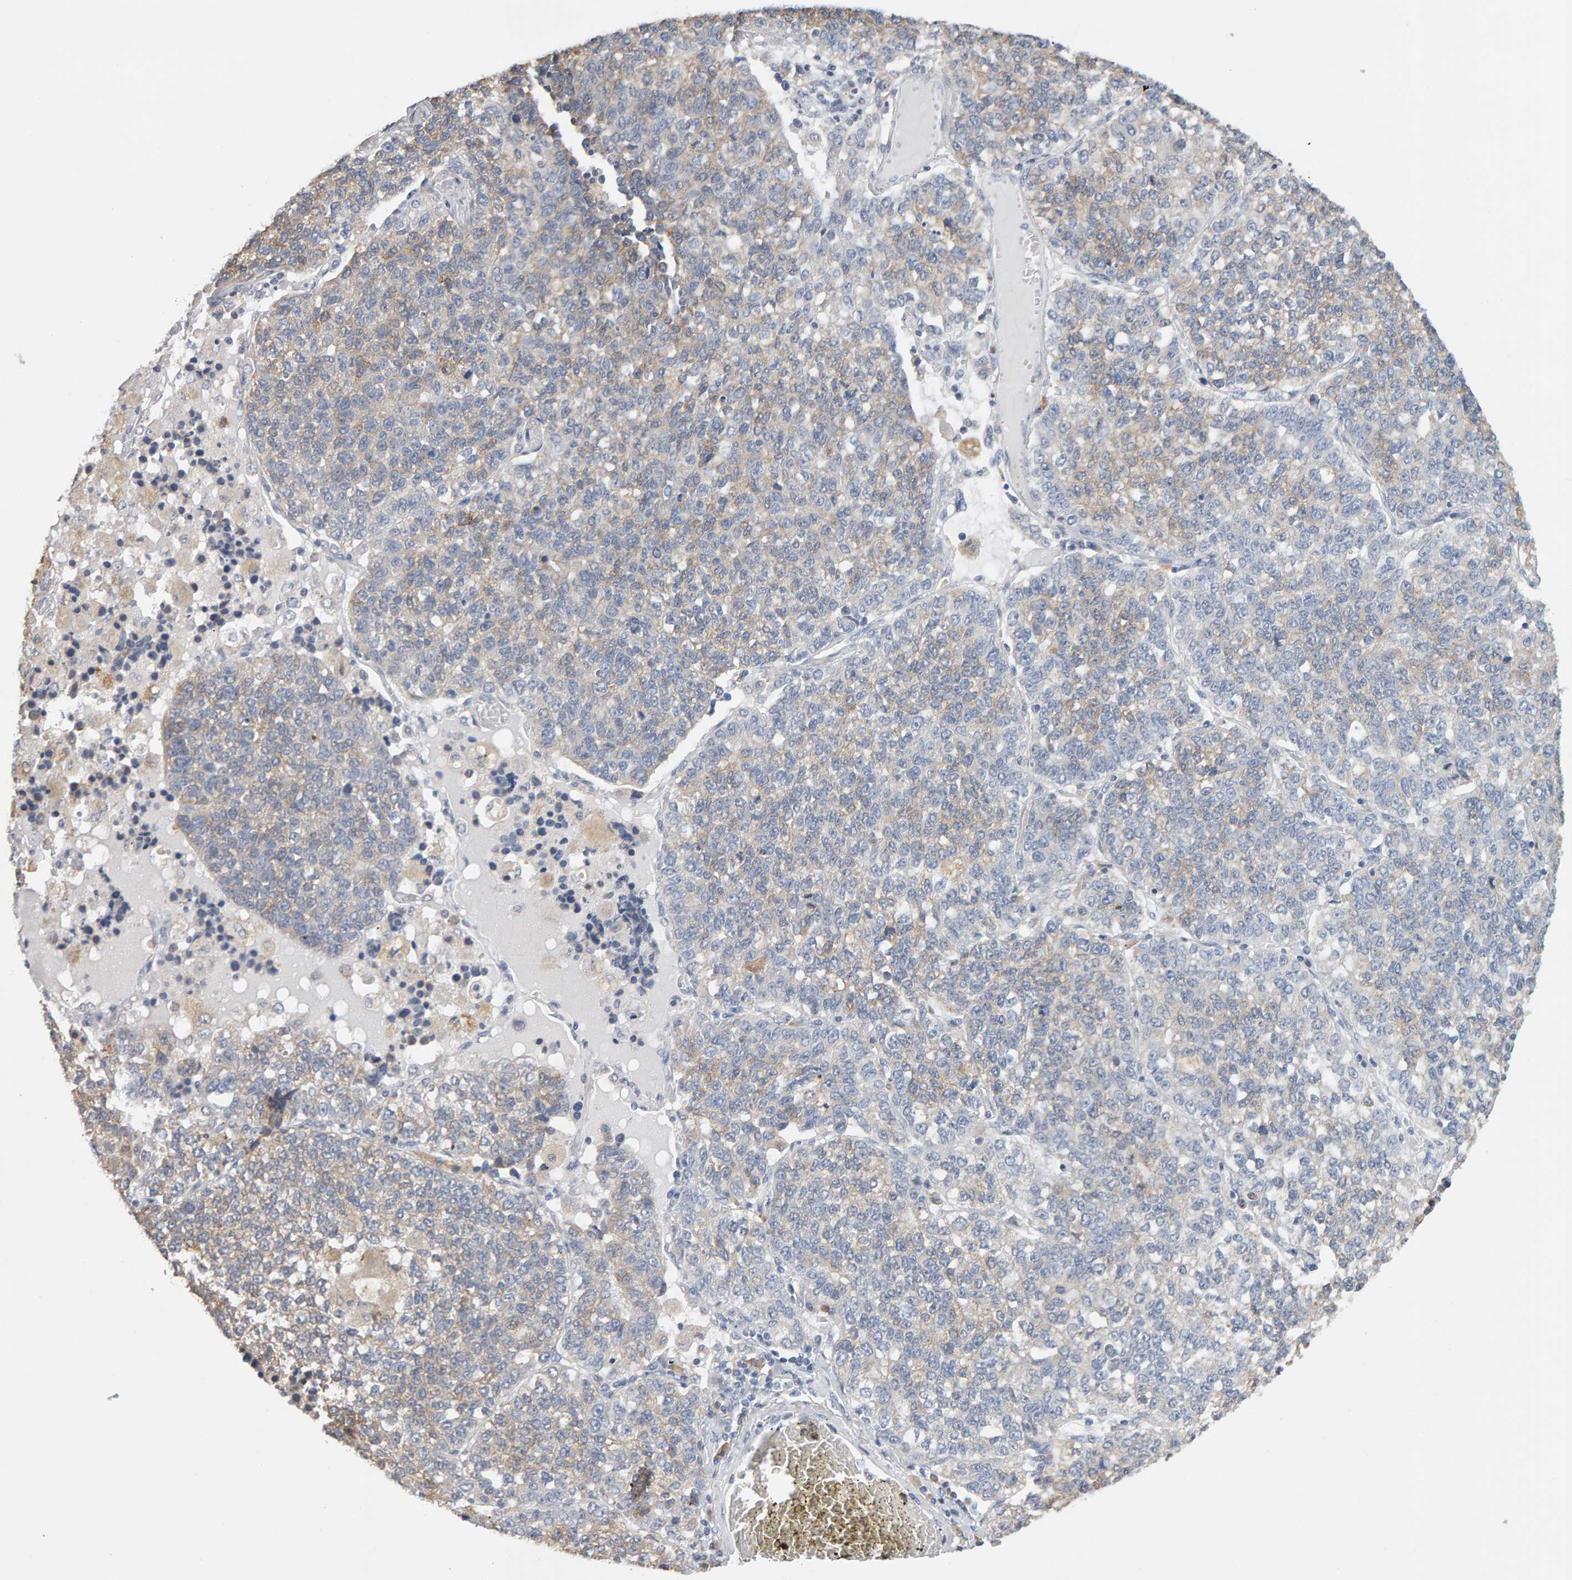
{"staining": {"intensity": "weak", "quantity": "<25%", "location": "cytoplasmic/membranous"}, "tissue": "lung cancer", "cell_type": "Tumor cells", "image_type": "cancer", "snomed": [{"axis": "morphology", "description": "Adenocarcinoma, NOS"}, {"axis": "topography", "description": "Lung"}], "caption": "An immunohistochemistry (IHC) photomicrograph of lung cancer (adenocarcinoma) is shown. There is no staining in tumor cells of lung cancer (adenocarcinoma).", "gene": "SGPL1", "patient": {"sex": "male", "age": 49}}